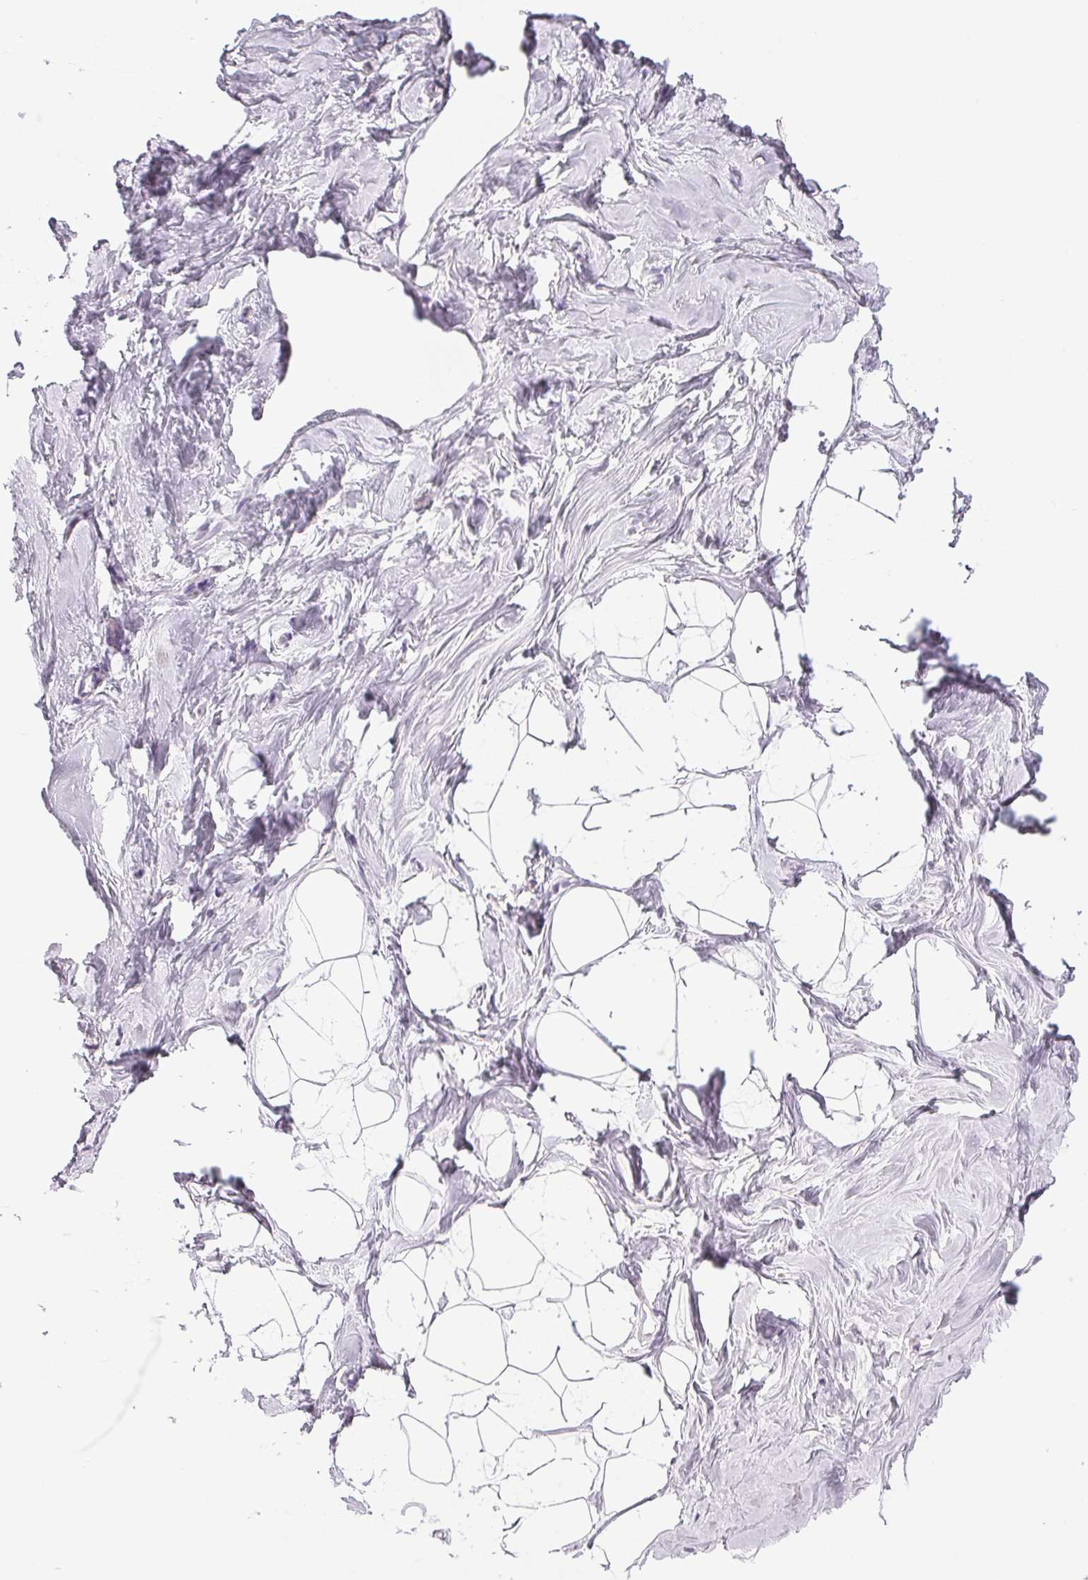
{"staining": {"intensity": "negative", "quantity": "none", "location": "none"}, "tissue": "breast", "cell_type": "Adipocytes", "image_type": "normal", "snomed": [{"axis": "morphology", "description": "Normal tissue, NOS"}, {"axis": "topography", "description": "Breast"}], "caption": "Immunohistochemical staining of unremarkable human breast reveals no significant staining in adipocytes. (Brightfield microscopy of DAB immunohistochemistry at high magnification).", "gene": "COL7A1", "patient": {"sex": "female", "age": 32}}